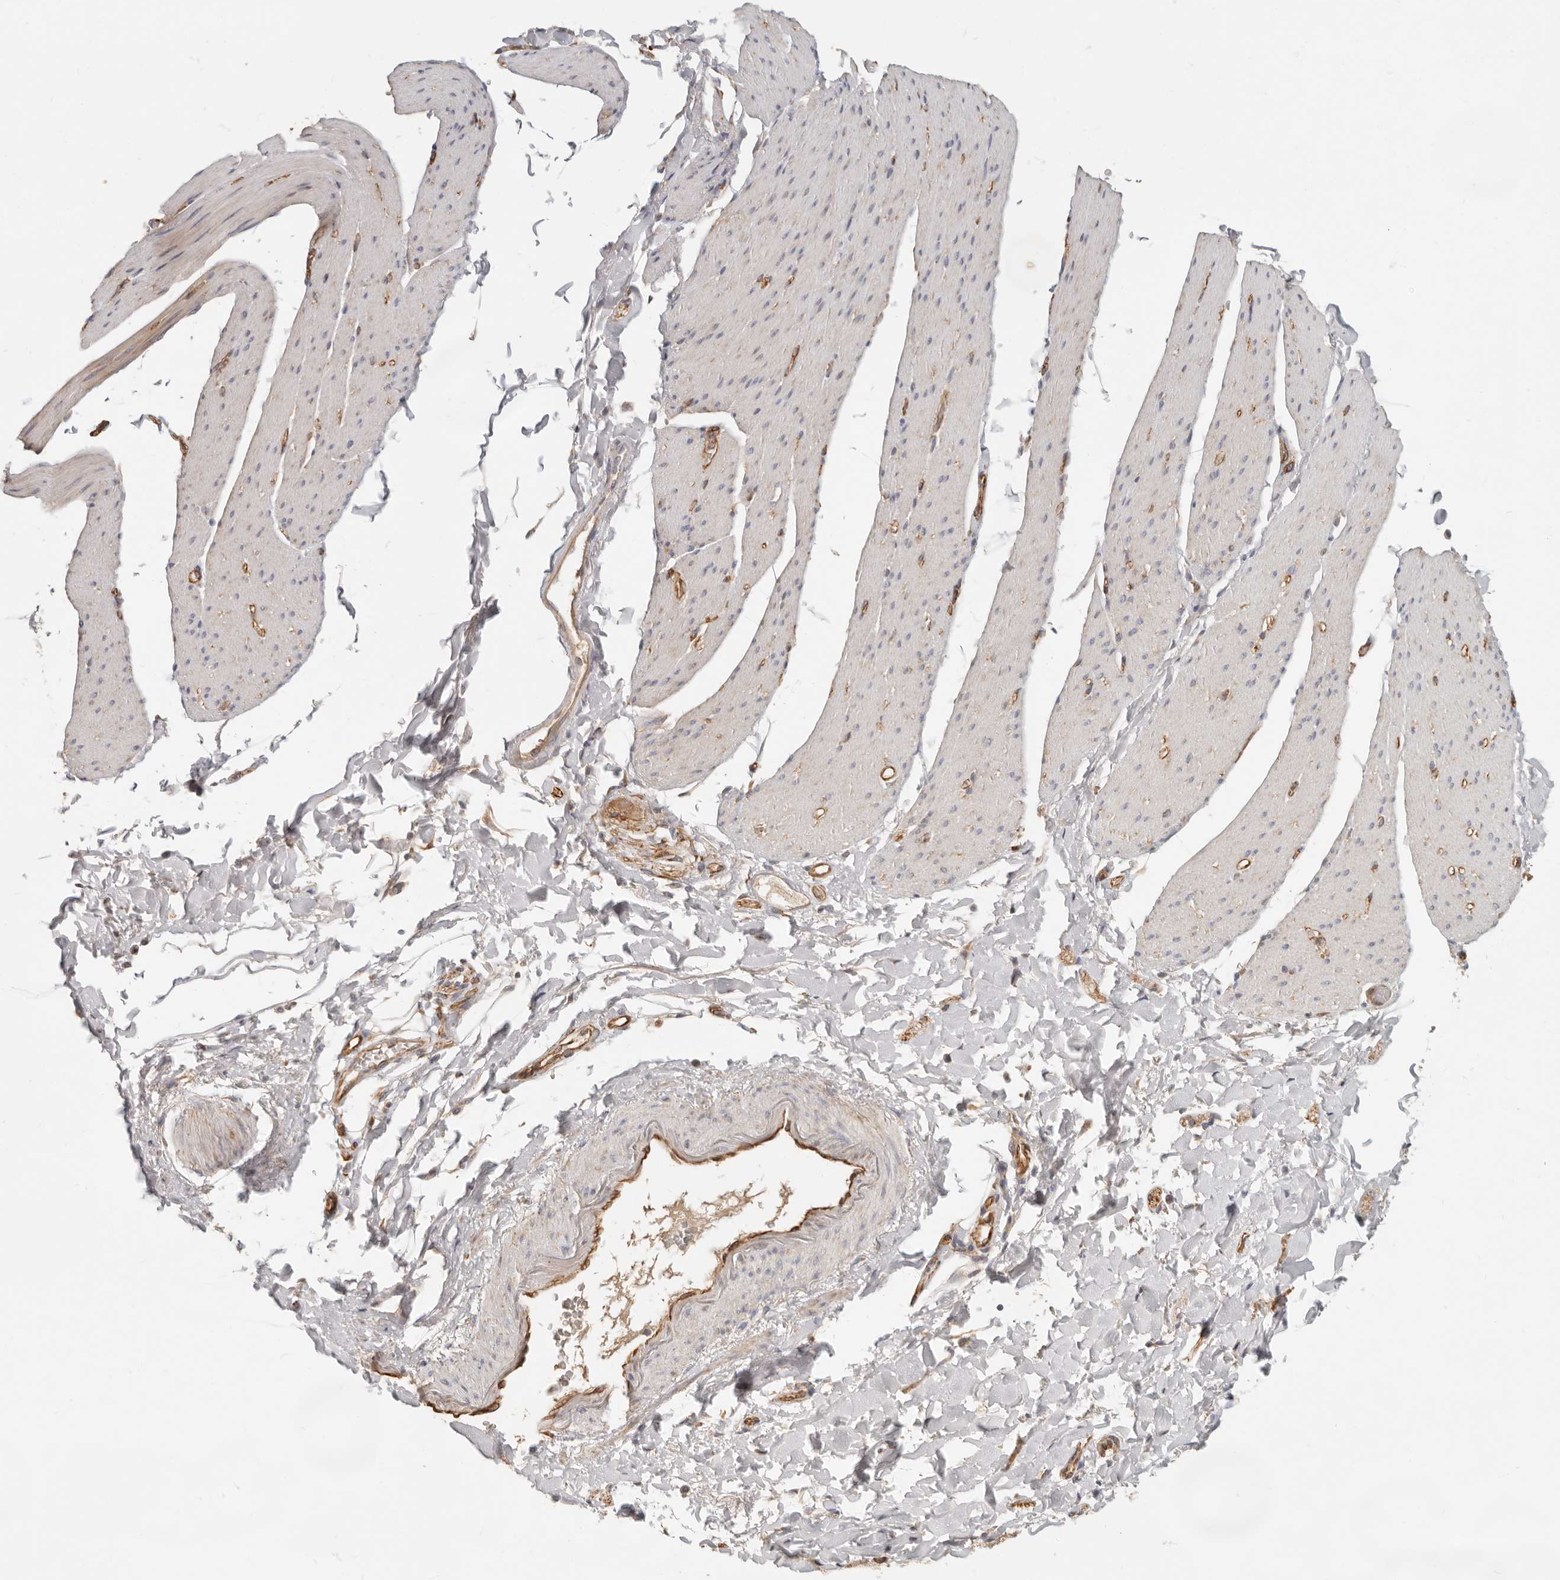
{"staining": {"intensity": "negative", "quantity": "none", "location": "none"}, "tissue": "smooth muscle", "cell_type": "Smooth muscle cells", "image_type": "normal", "snomed": [{"axis": "morphology", "description": "Normal tissue, NOS"}, {"axis": "topography", "description": "Smooth muscle"}, {"axis": "topography", "description": "Small intestine"}], "caption": "Smooth muscle was stained to show a protein in brown. There is no significant positivity in smooth muscle cells. The staining was performed using DAB to visualize the protein expression in brown, while the nuclei were stained in blue with hematoxylin (Magnification: 20x).", "gene": "SPRING1", "patient": {"sex": "female", "age": 84}}